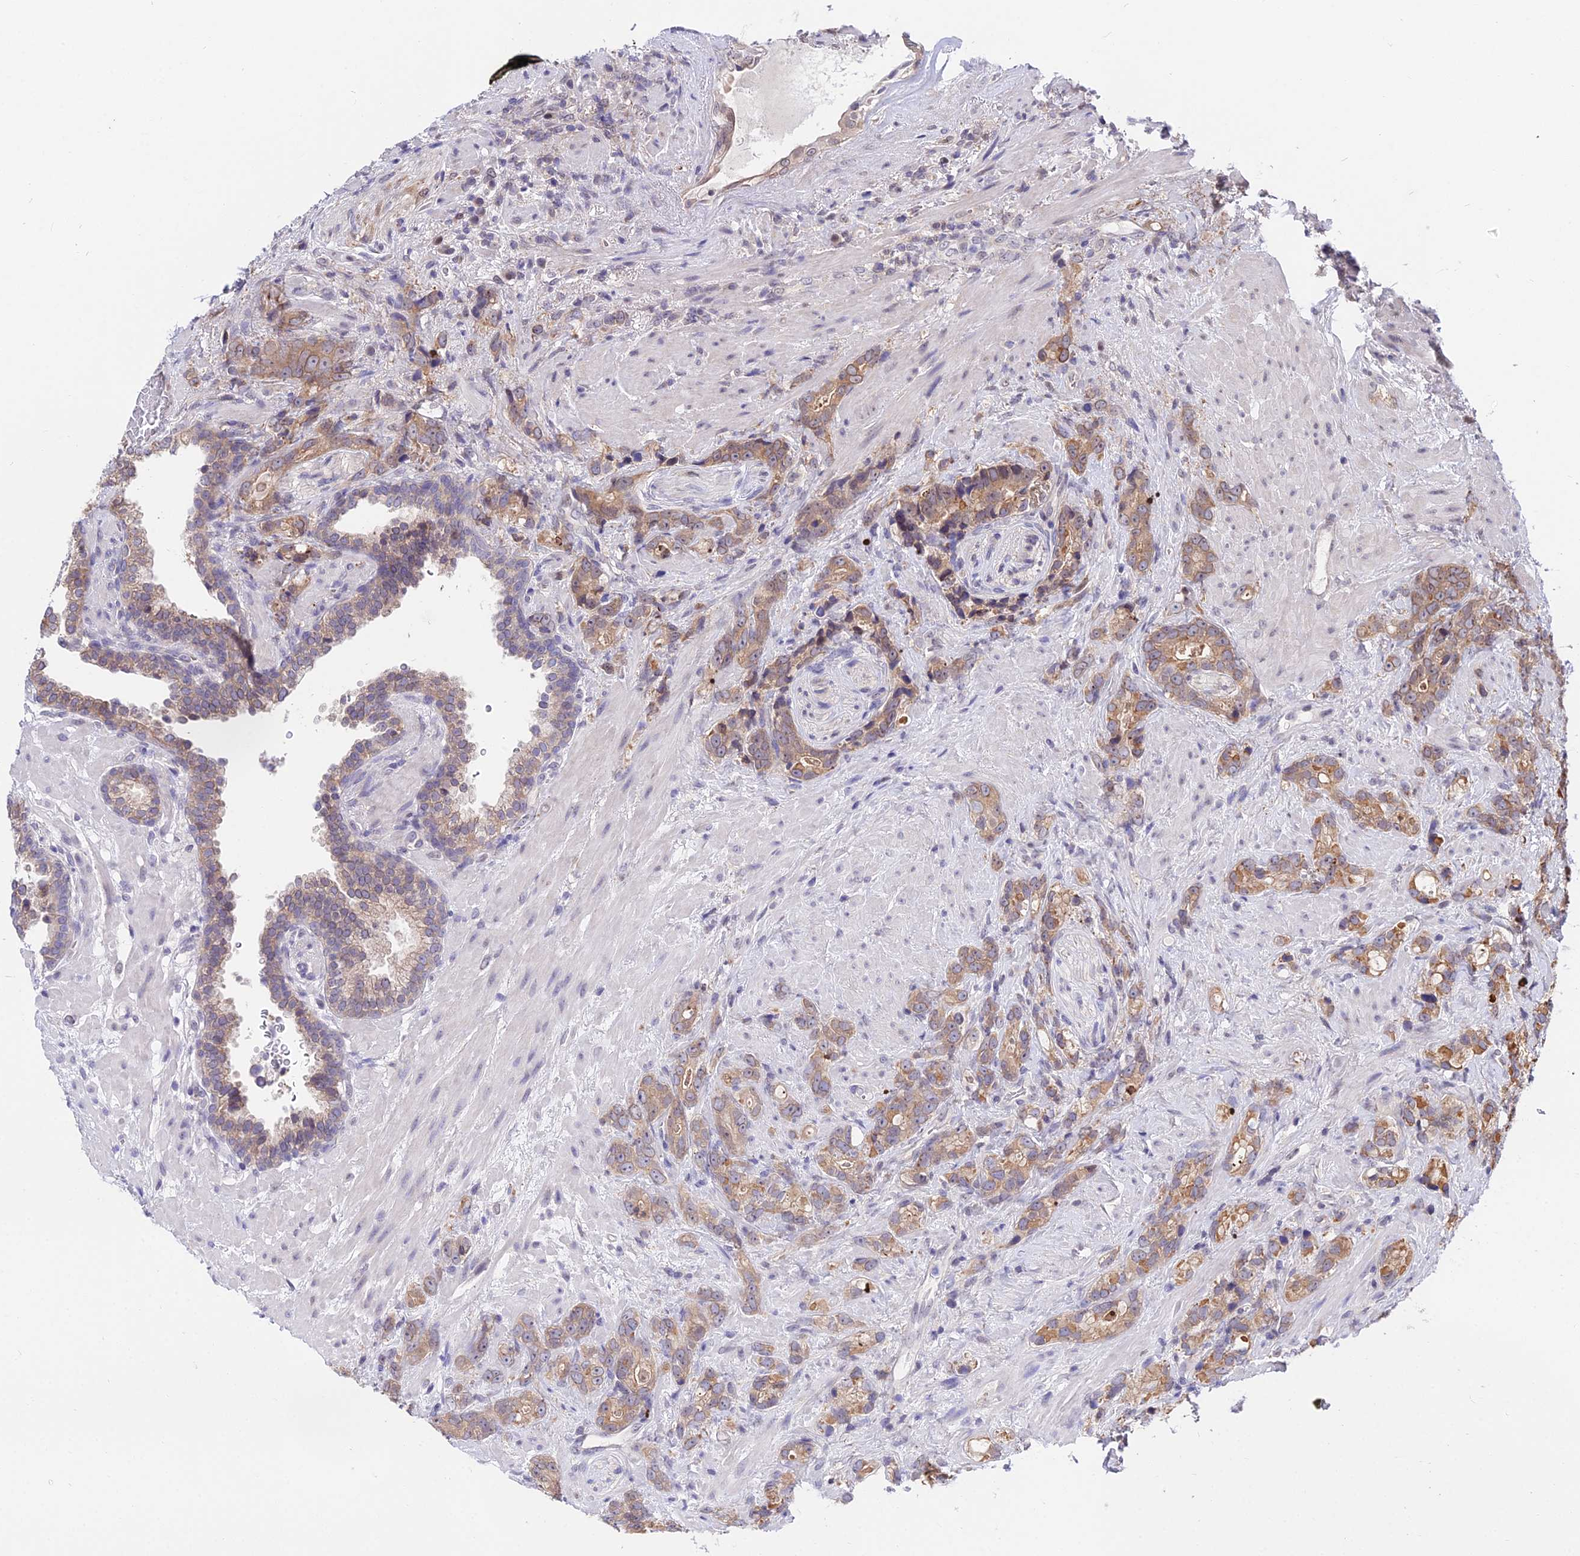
{"staining": {"intensity": "moderate", "quantity": ">75%", "location": "cytoplasmic/membranous"}, "tissue": "prostate cancer", "cell_type": "Tumor cells", "image_type": "cancer", "snomed": [{"axis": "morphology", "description": "Adenocarcinoma, High grade"}, {"axis": "topography", "description": "Prostate"}], "caption": "Prostate cancer tissue exhibits moderate cytoplasmic/membranous positivity in about >75% of tumor cells (DAB (3,3'-diaminobenzidine) IHC, brown staining for protein, blue staining for nuclei).", "gene": "INPP4A", "patient": {"sex": "male", "age": 74}}